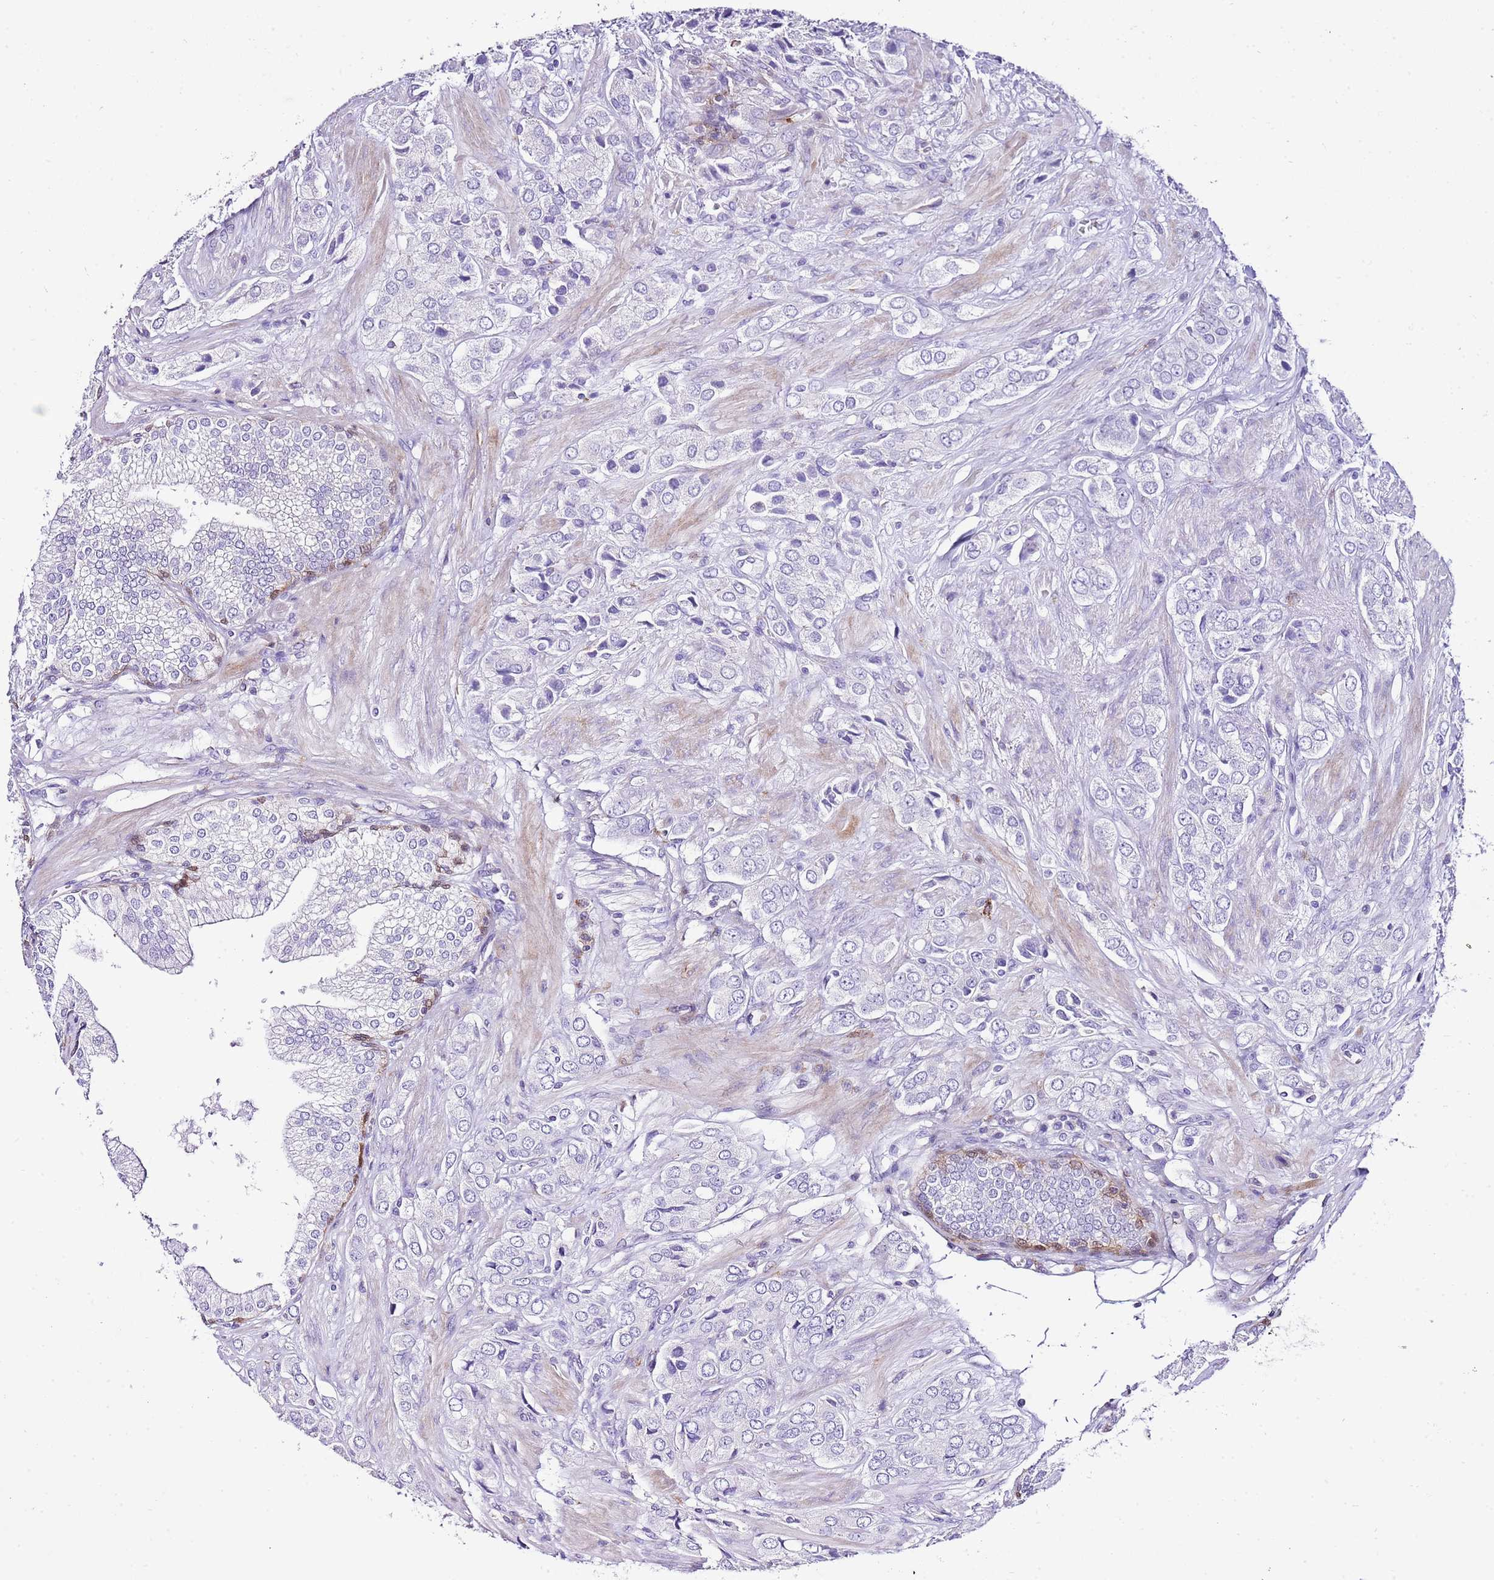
{"staining": {"intensity": "negative", "quantity": "none", "location": "none"}, "tissue": "prostate cancer", "cell_type": "Tumor cells", "image_type": "cancer", "snomed": [{"axis": "morphology", "description": "Adenocarcinoma, High grade"}, {"axis": "topography", "description": "Prostate and seminal vesicle, NOS"}], "caption": "A micrograph of human adenocarcinoma (high-grade) (prostate) is negative for staining in tumor cells.", "gene": "ALDH3A1", "patient": {"sex": "male", "age": 64}}